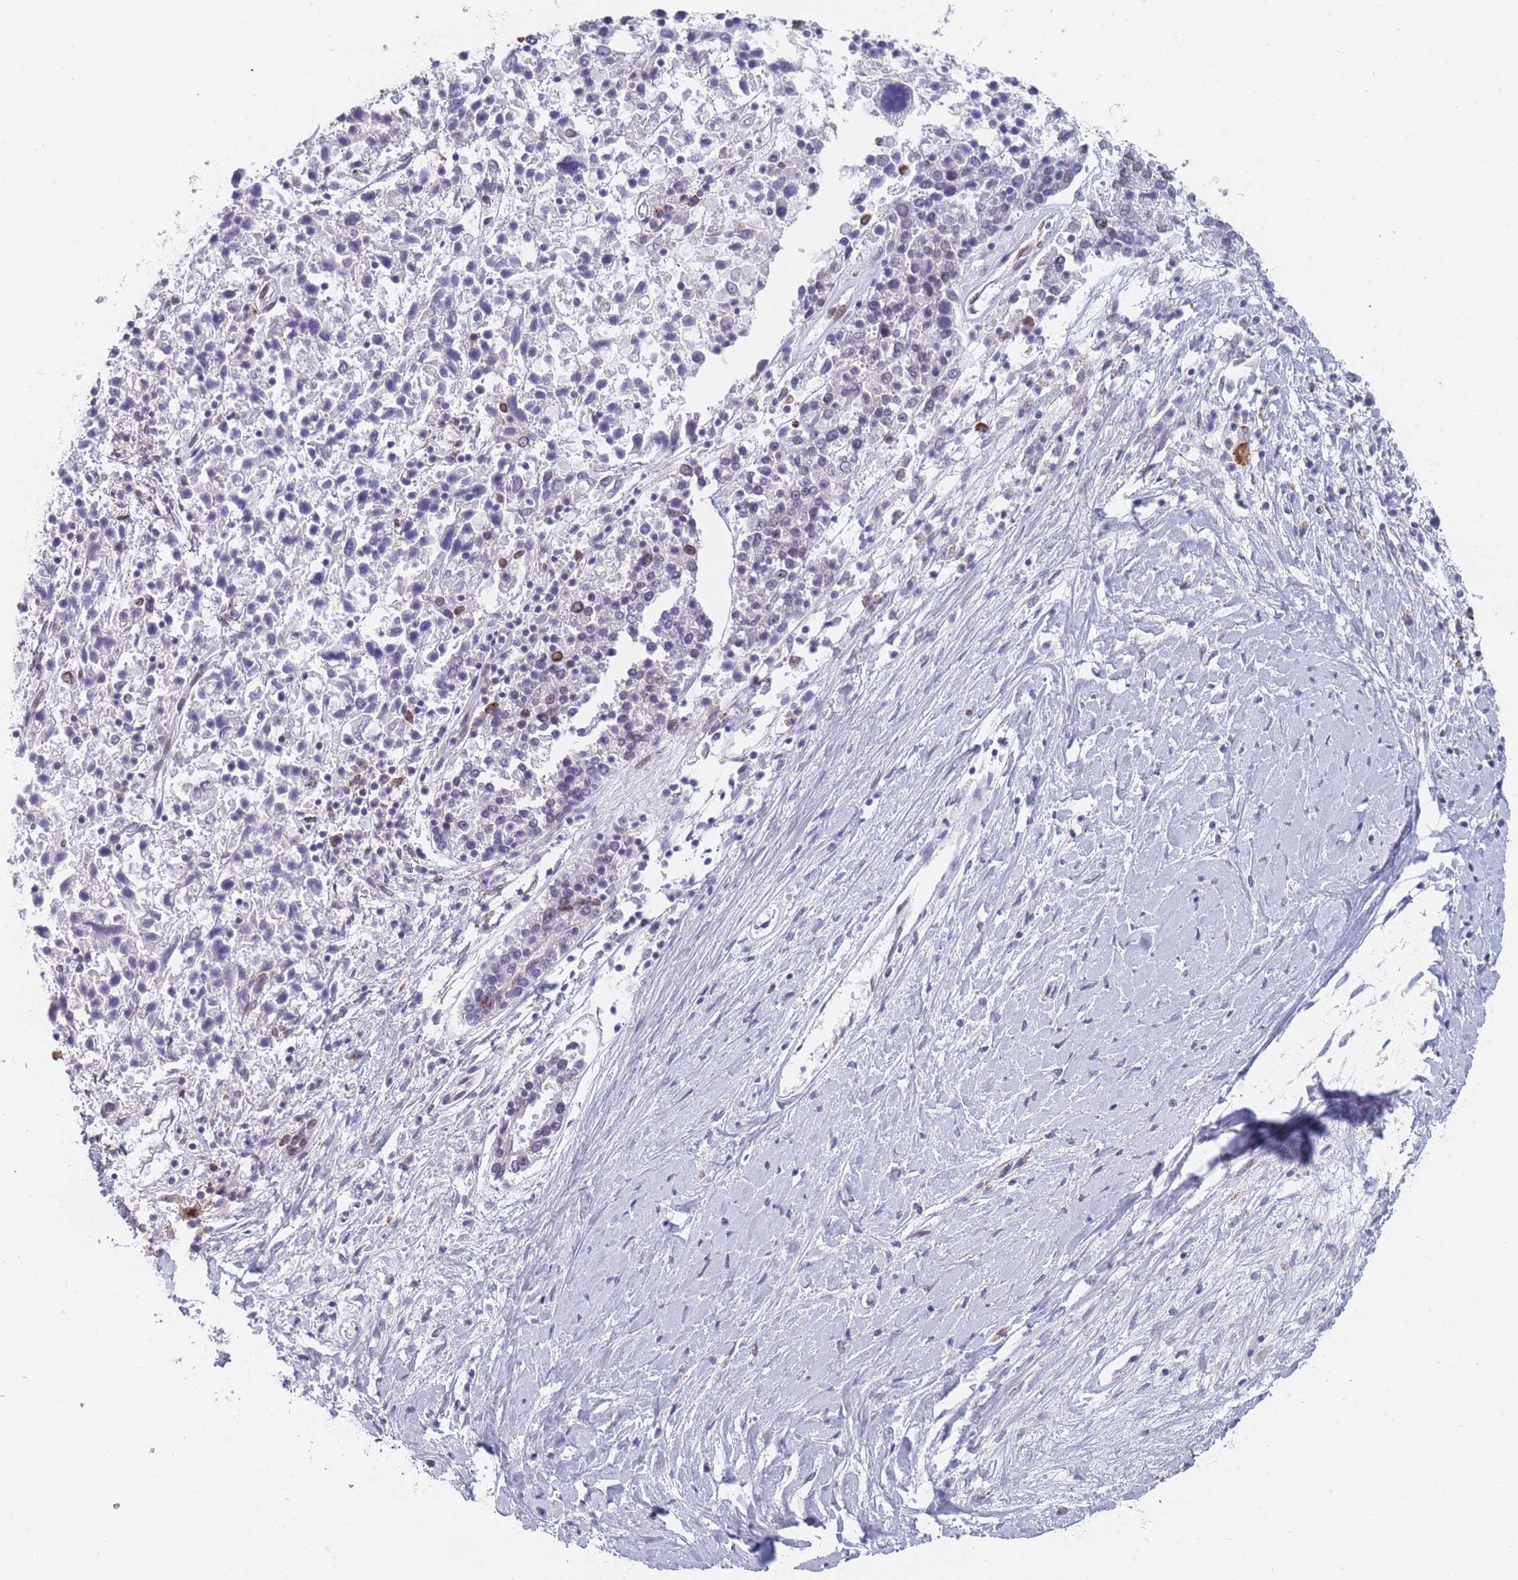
{"staining": {"intensity": "negative", "quantity": "none", "location": "none"}, "tissue": "ovarian cancer", "cell_type": "Tumor cells", "image_type": "cancer", "snomed": [{"axis": "morphology", "description": "Carcinoma, endometroid"}, {"axis": "topography", "description": "Ovary"}], "caption": "IHC photomicrograph of neoplastic tissue: human ovarian cancer (endometroid carcinoma) stained with DAB (3,3'-diaminobenzidine) demonstrates no significant protein expression in tumor cells.", "gene": "ZBTB1", "patient": {"sex": "female", "age": 62}}